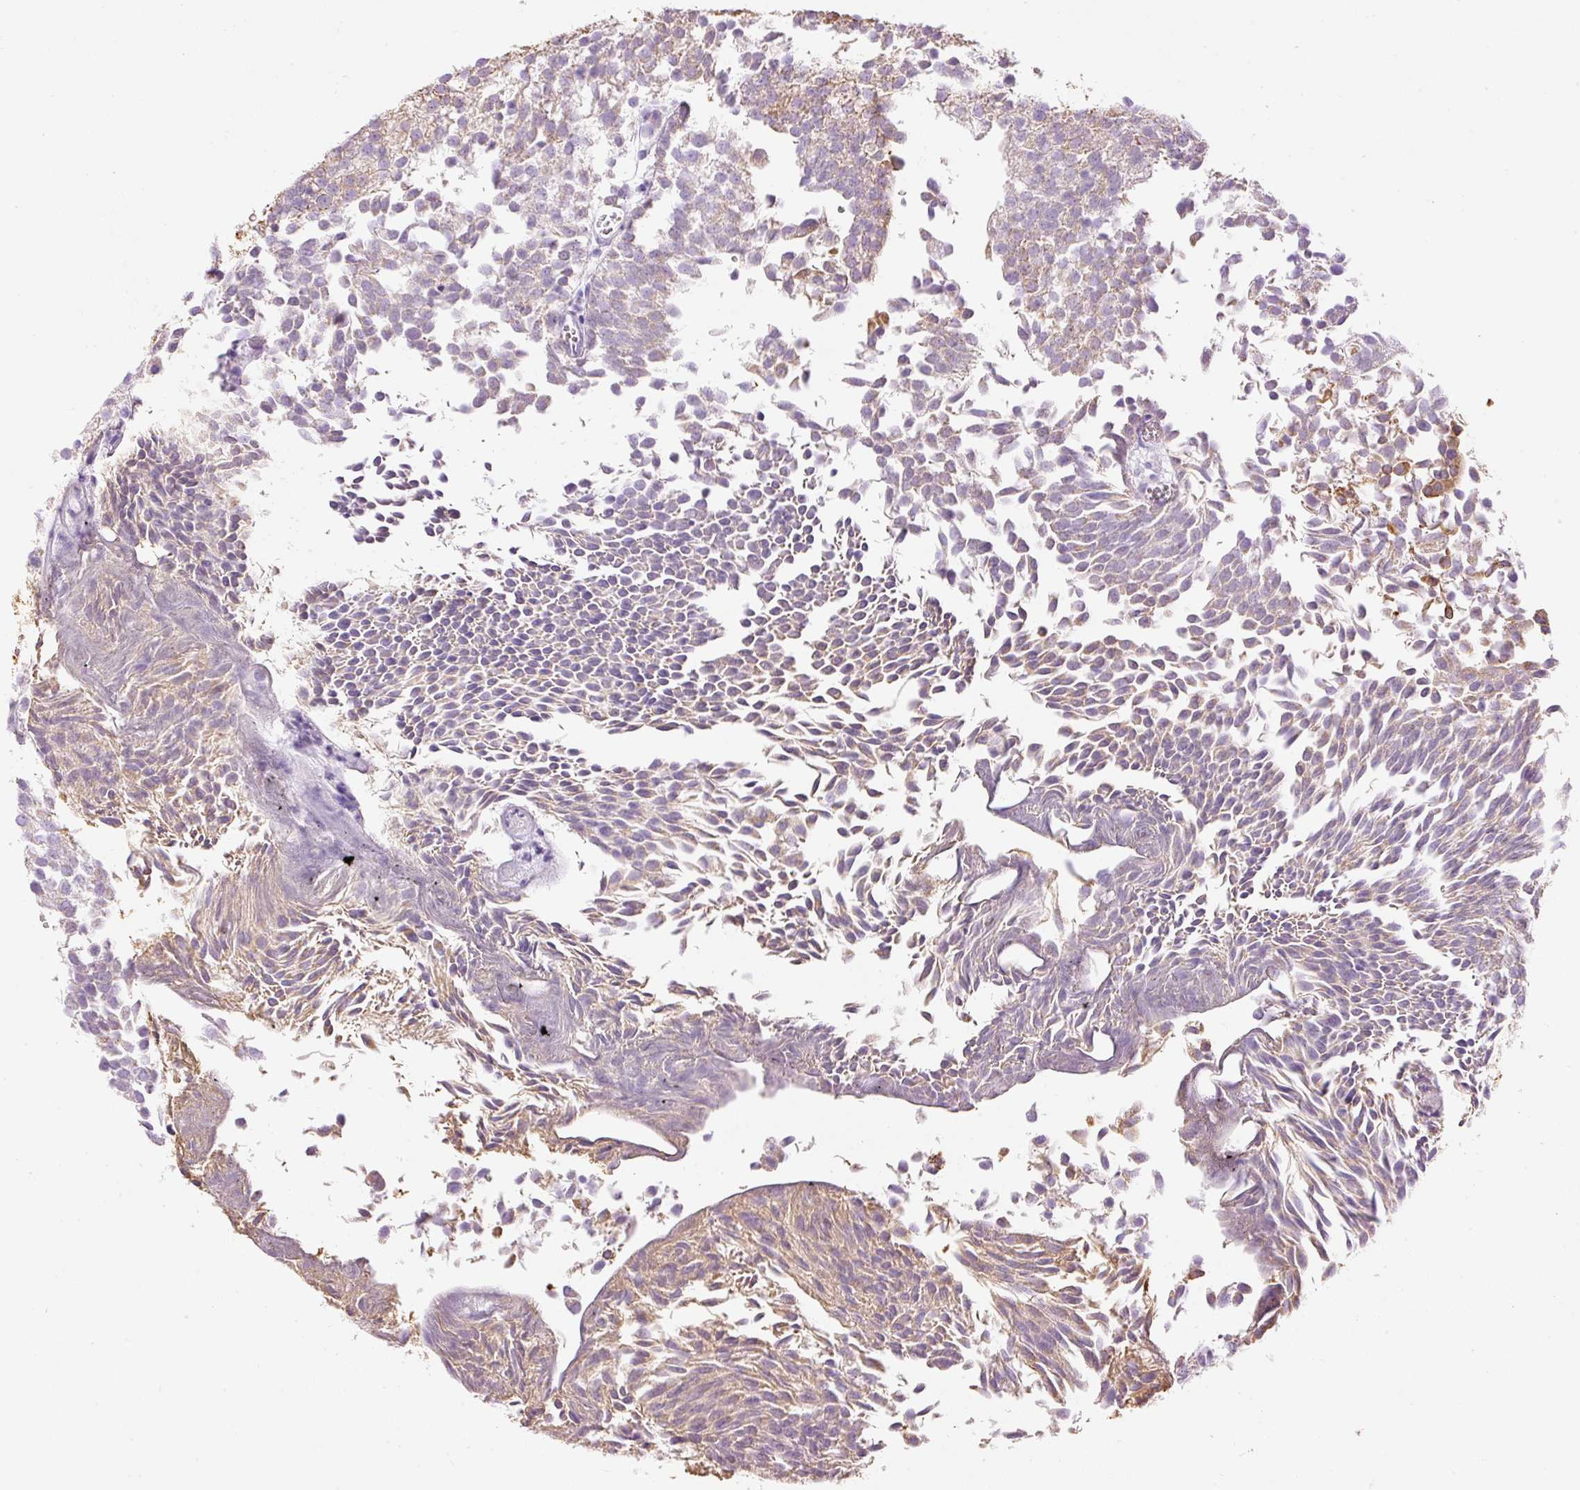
{"staining": {"intensity": "moderate", "quantity": "25%-75%", "location": "cytoplasmic/membranous"}, "tissue": "urothelial cancer", "cell_type": "Tumor cells", "image_type": "cancer", "snomed": [{"axis": "morphology", "description": "Urothelial carcinoma, Low grade"}, {"axis": "topography", "description": "Urinary bladder"}], "caption": "Immunohistochemical staining of human urothelial carcinoma (low-grade) demonstrates medium levels of moderate cytoplasmic/membranous protein expression in about 25%-75% of tumor cells.", "gene": "CARD16", "patient": {"sex": "female", "age": 79}}